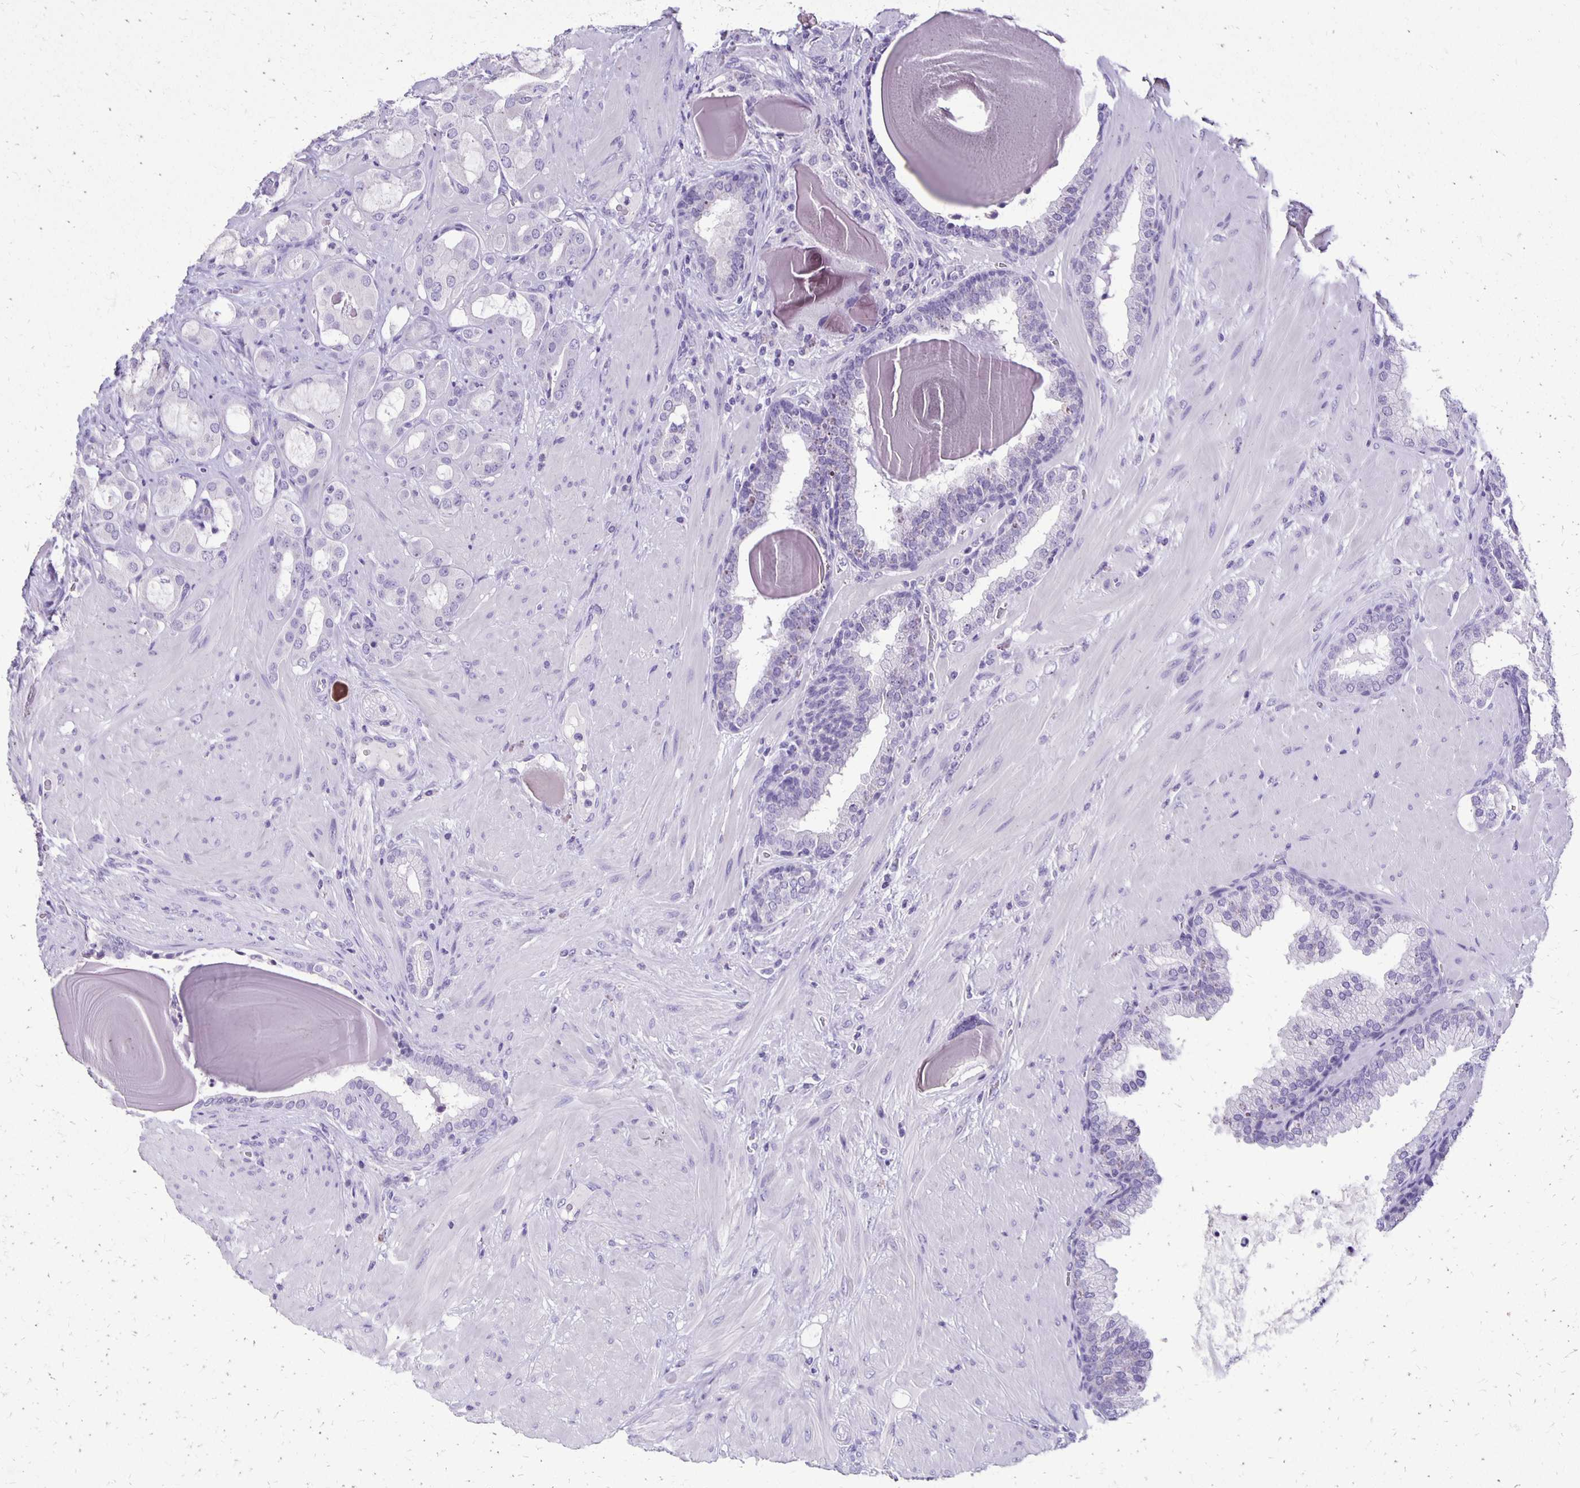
{"staining": {"intensity": "negative", "quantity": "none", "location": "none"}, "tissue": "prostate cancer", "cell_type": "Tumor cells", "image_type": "cancer", "snomed": [{"axis": "morphology", "description": "Adenocarcinoma, Low grade"}, {"axis": "topography", "description": "Prostate"}], "caption": "The immunohistochemistry photomicrograph has no significant staining in tumor cells of adenocarcinoma (low-grade) (prostate) tissue. (DAB immunohistochemistry (IHC) with hematoxylin counter stain).", "gene": "ANKRD45", "patient": {"sex": "male", "age": 57}}